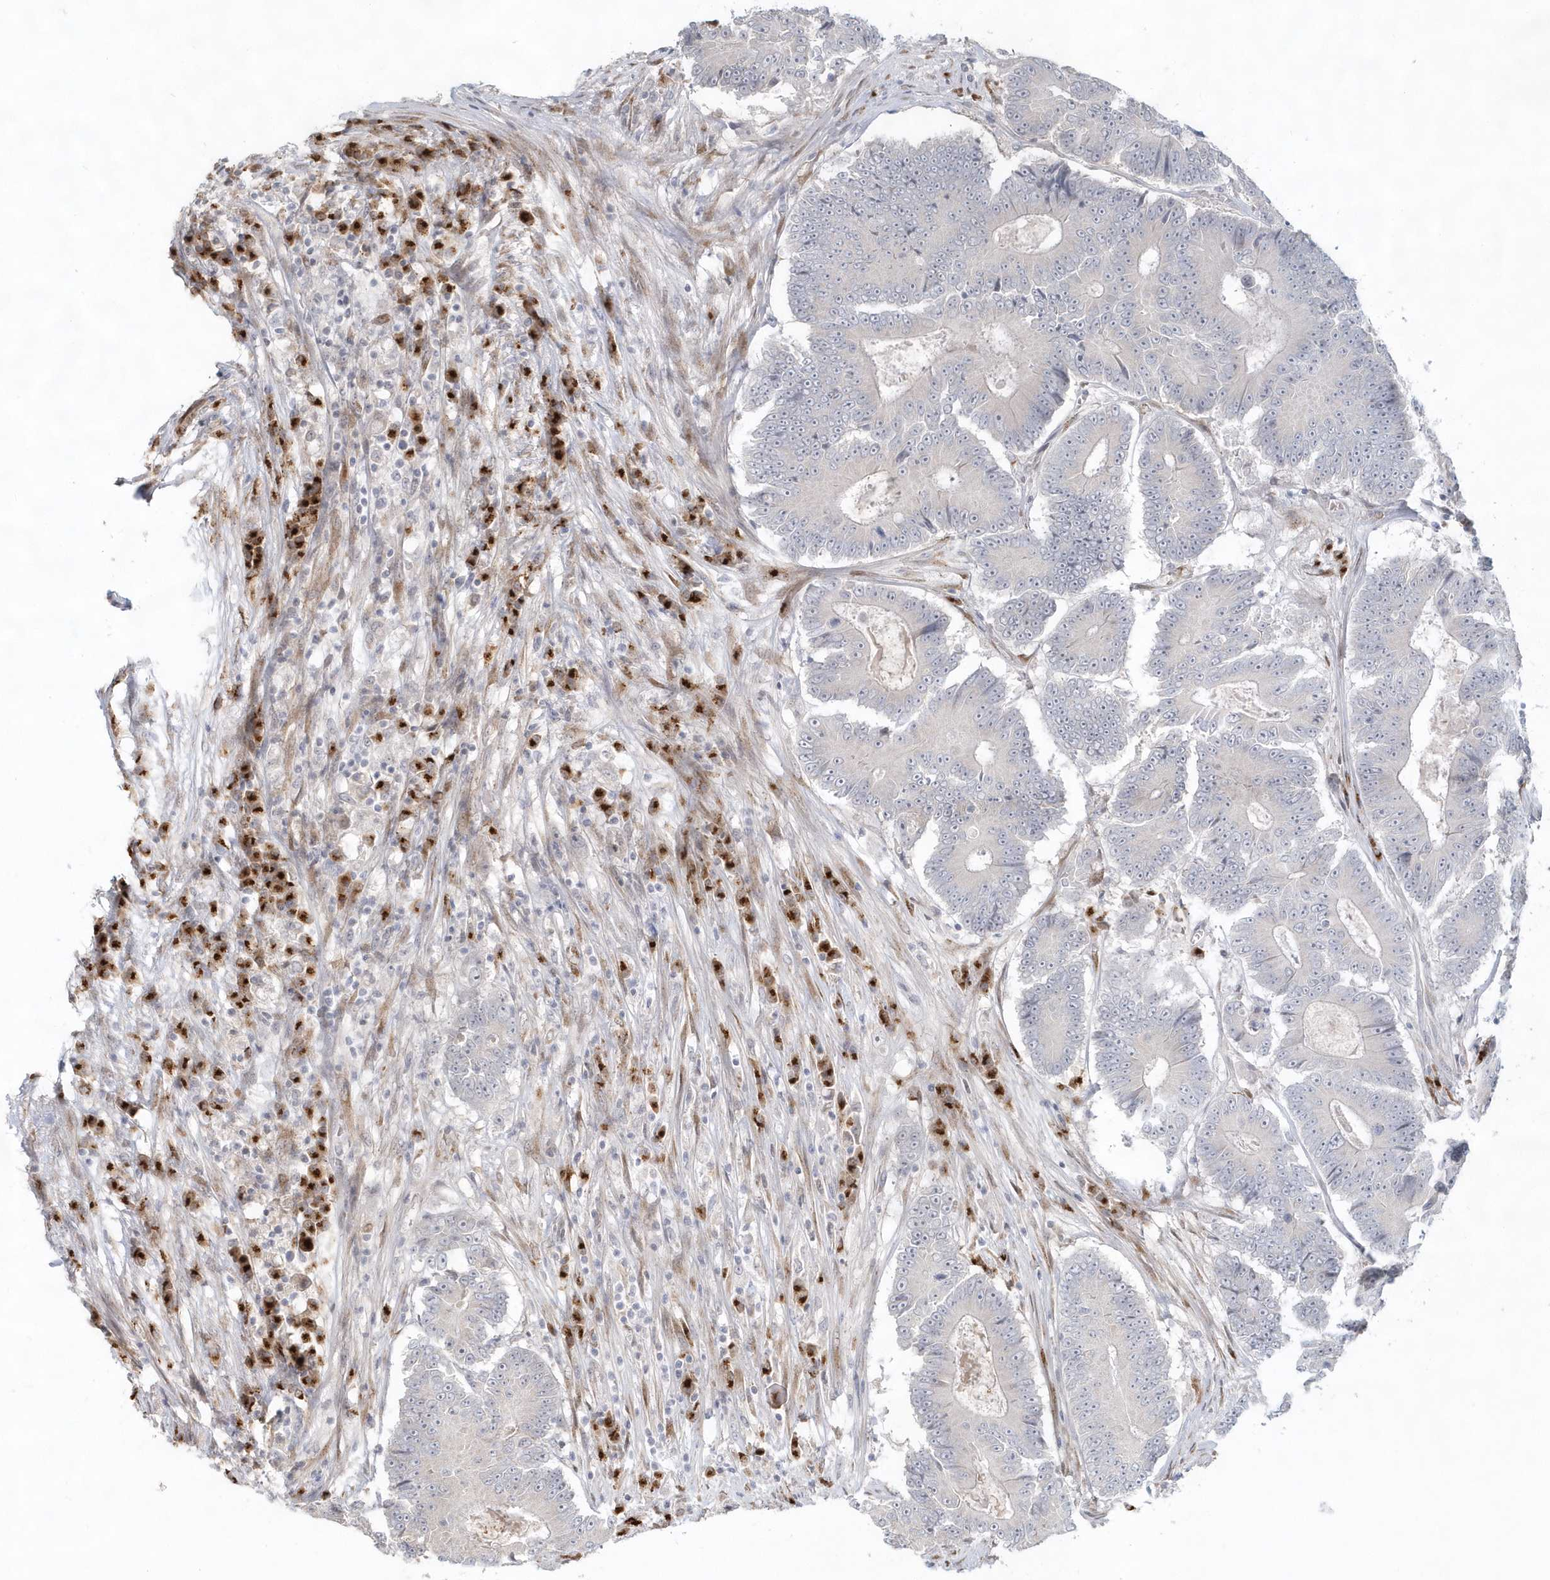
{"staining": {"intensity": "negative", "quantity": "none", "location": "none"}, "tissue": "colorectal cancer", "cell_type": "Tumor cells", "image_type": "cancer", "snomed": [{"axis": "morphology", "description": "Adenocarcinoma, NOS"}, {"axis": "topography", "description": "Colon"}], "caption": "Colorectal adenocarcinoma stained for a protein using IHC reveals no expression tumor cells.", "gene": "DHFR", "patient": {"sex": "male", "age": 83}}